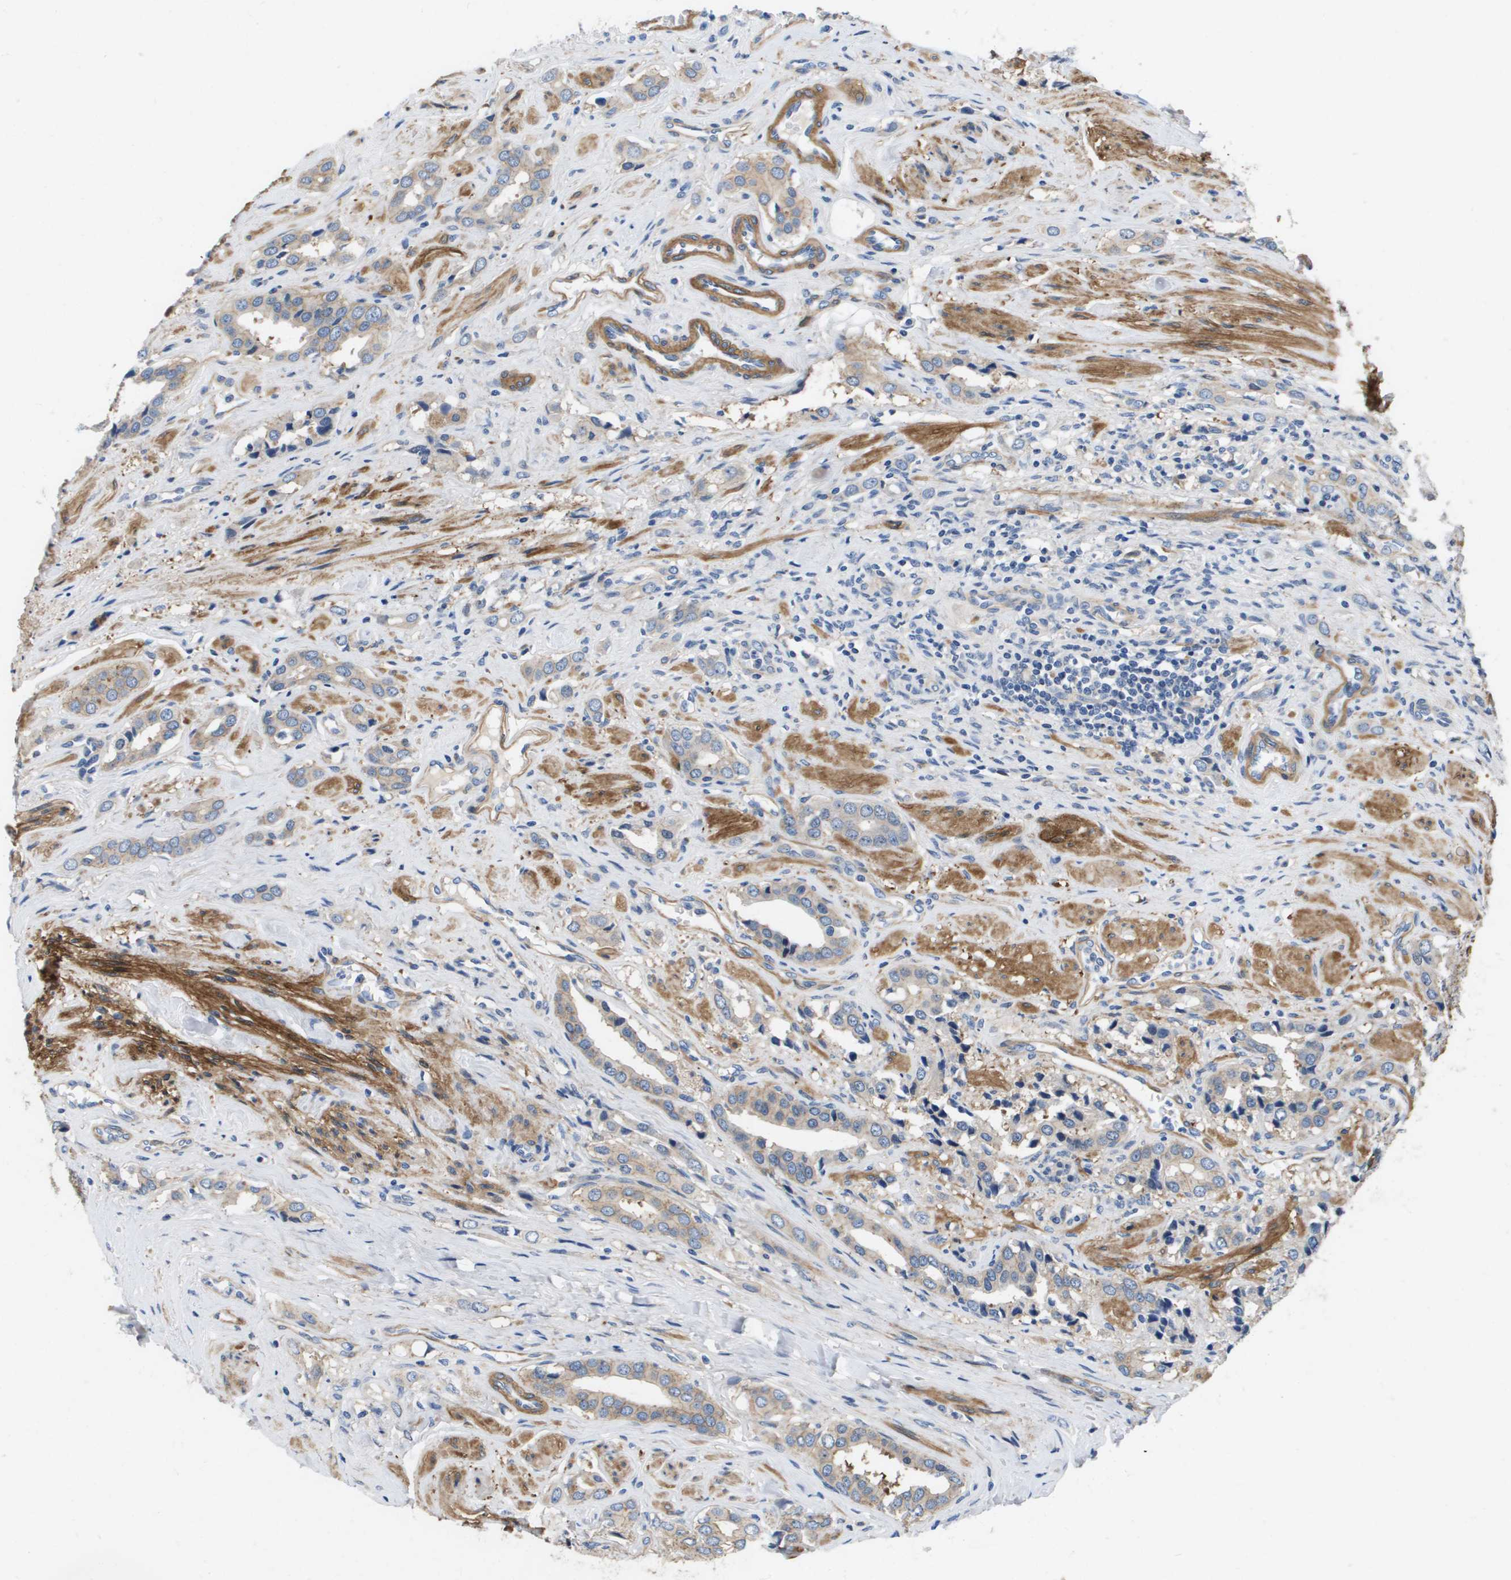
{"staining": {"intensity": "weak", "quantity": ">75%", "location": "cytoplasmic/membranous"}, "tissue": "prostate cancer", "cell_type": "Tumor cells", "image_type": "cancer", "snomed": [{"axis": "morphology", "description": "Adenocarcinoma, High grade"}, {"axis": "topography", "description": "Prostate"}], "caption": "A photomicrograph of prostate adenocarcinoma (high-grade) stained for a protein shows weak cytoplasmic/membranous brown staining in tumor cells. Using DAB (brown) and hematoxylin (blue) stains, captured at high magnification using brightfield microscopy.", "gene": "LPP", "patient": {"sex": "male", "age": 52}}